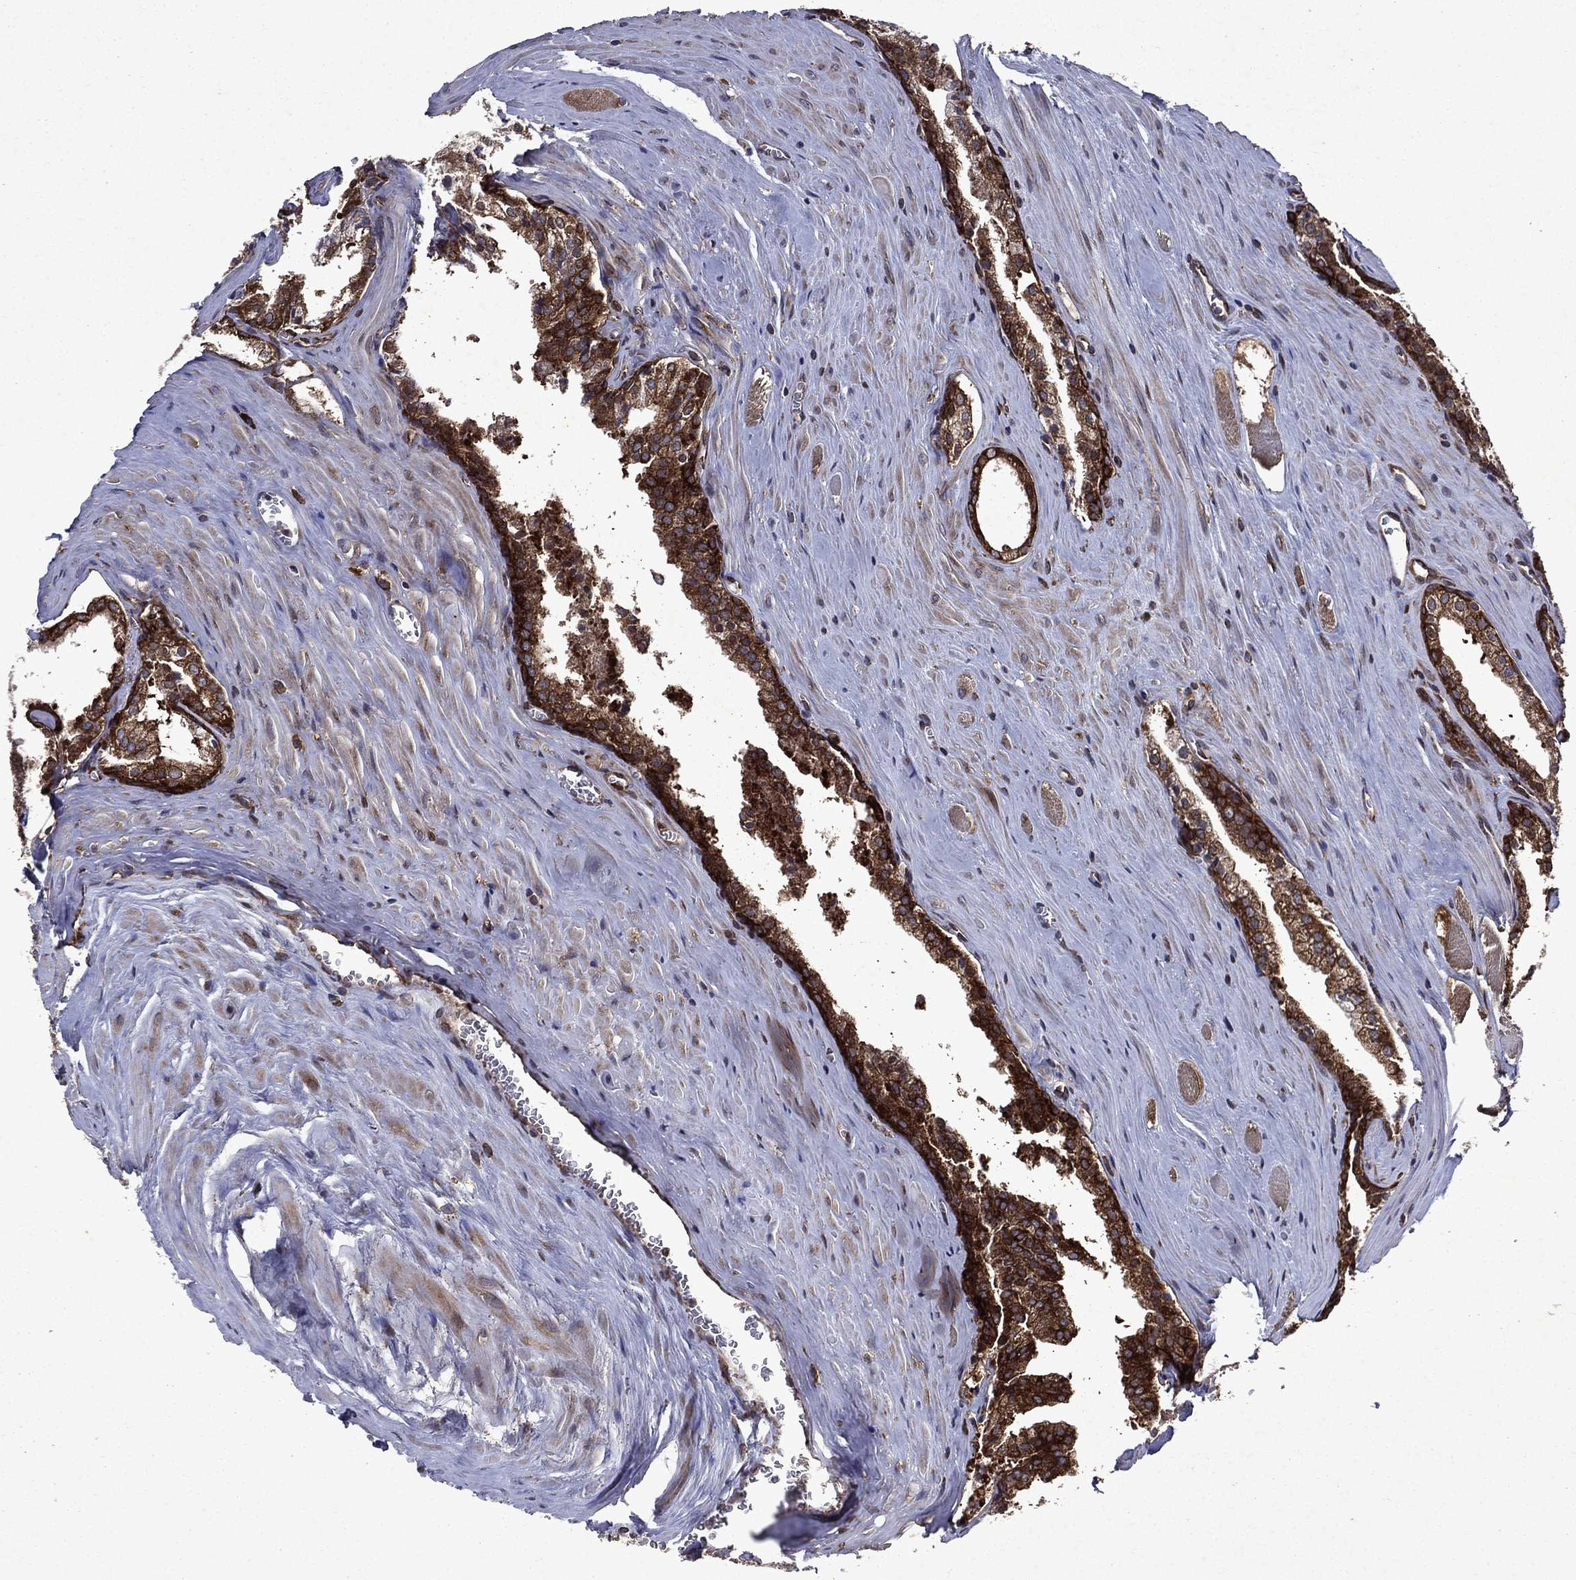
{"staining": {"intensity": "strong", "quantity": ">75%", "location": "cytoplasmic/membranous"}, "tissue": "prostate cancer", "cell_type": "Tumor cells", "image_type": "cancer", "snomed": [{"axis": "morphology", "description": "Adenocarcinoma, NOS"}, {"axis": "topography", "description": "Prostate"}], "caption": "A brown stain highlights strong cytoplasmic/membranous expression of a protein in prostate adenocarcinoma tumor cells.", "gene": "EIF2B4", "patient": {"sex": "male", "age": 72}}